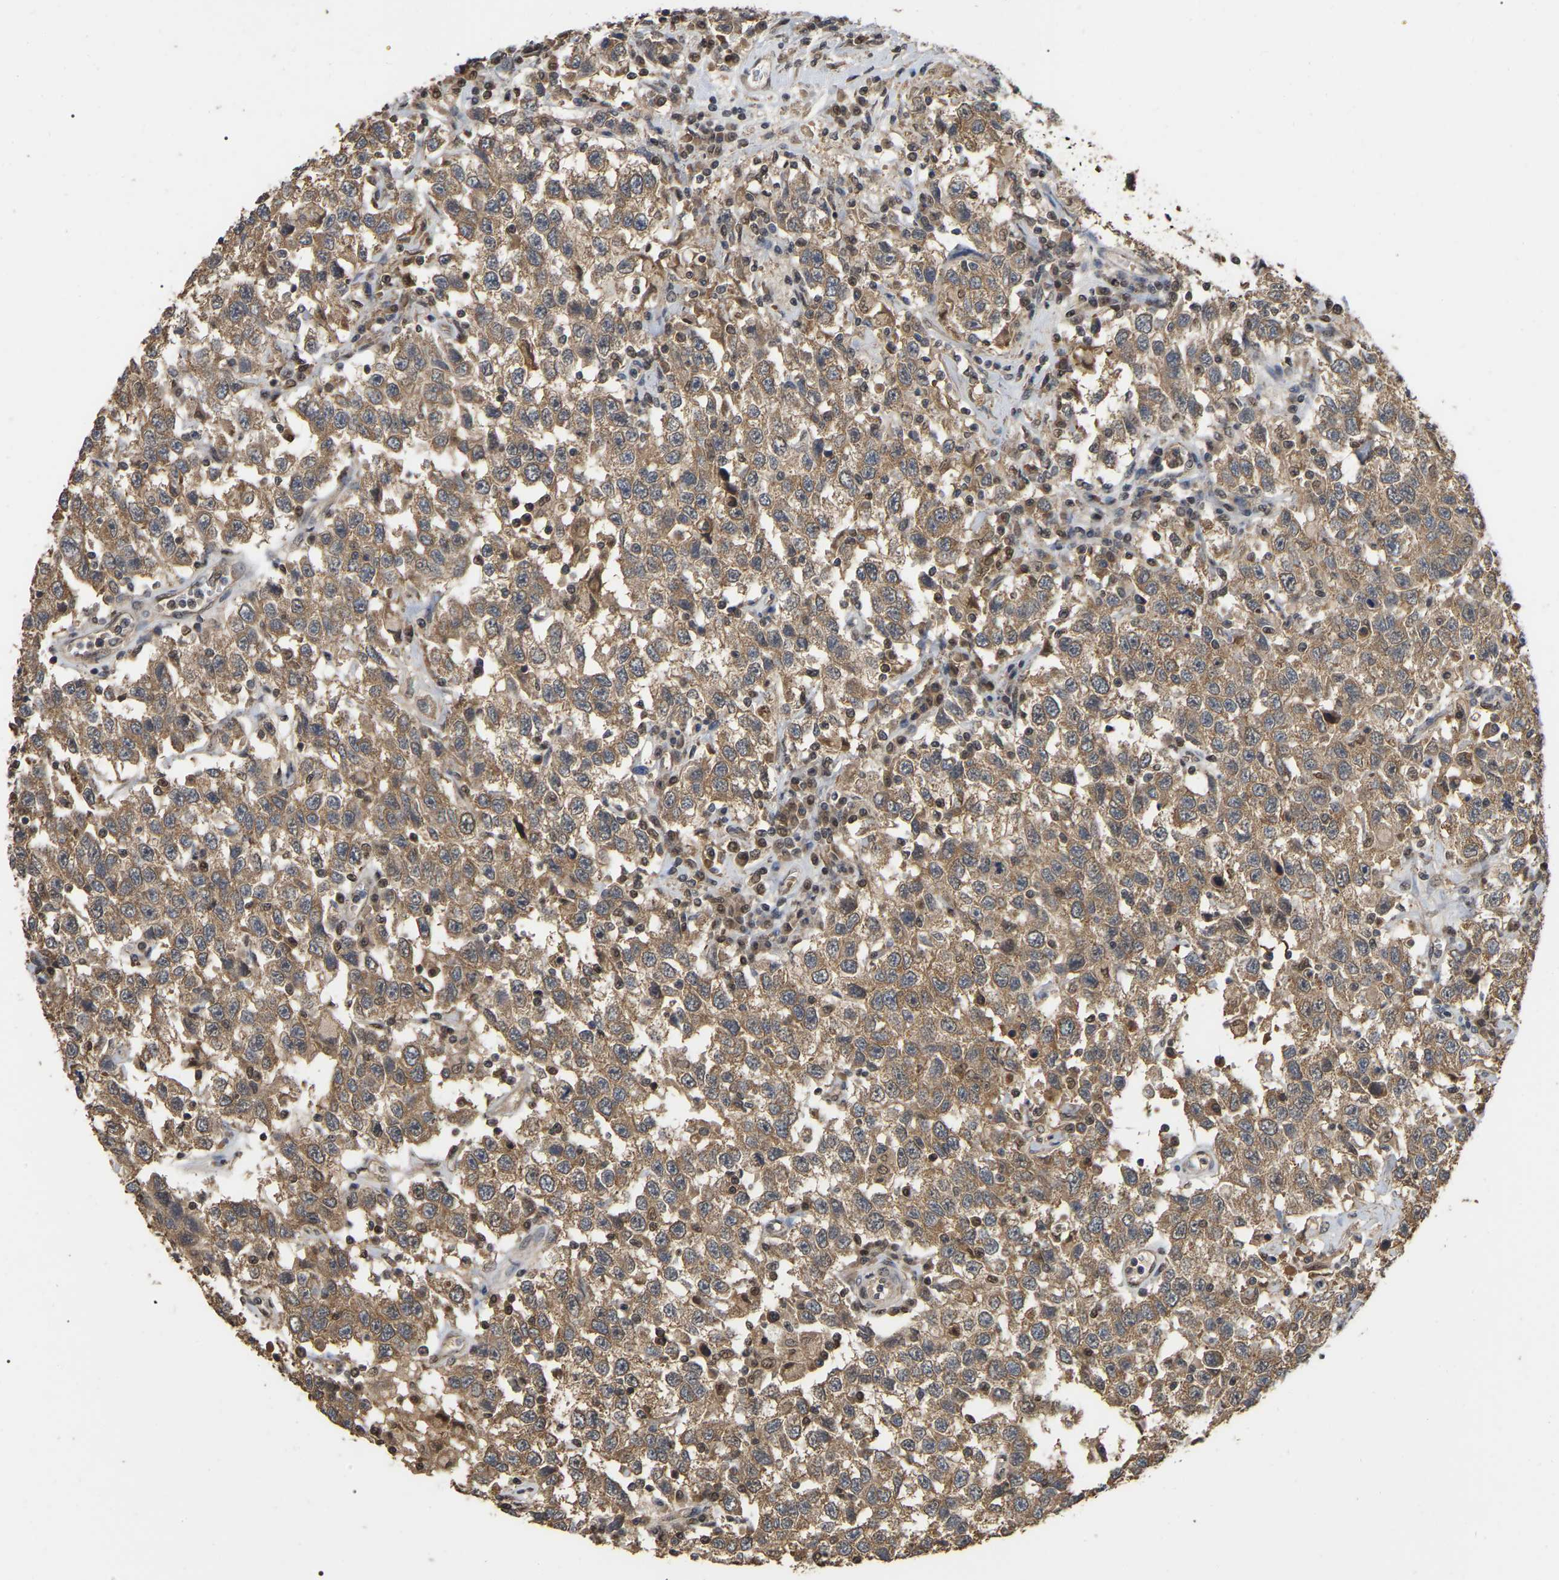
{"staining": {"intensity": "moderate", "quantity": ">75%", "location": "cytoplasmic/membranous"}, "tissue": "testis cancer", "cell_type": "Tumor cells", "image_type": "cancer", "snomed": [{"axis": "morphology", "description": "Seminoma, NOS"}, {"axis": "topography", "description": "Testis"}], "caption": "IHC micrograph of human testis seminoma stained for a protein (brown), which reveals medium levels of moderate cytoplasmic/membranous staining in about >75% of tumor cells.", "gene": "FAM219A", "patient": {"sex": "male", "age": 41}}